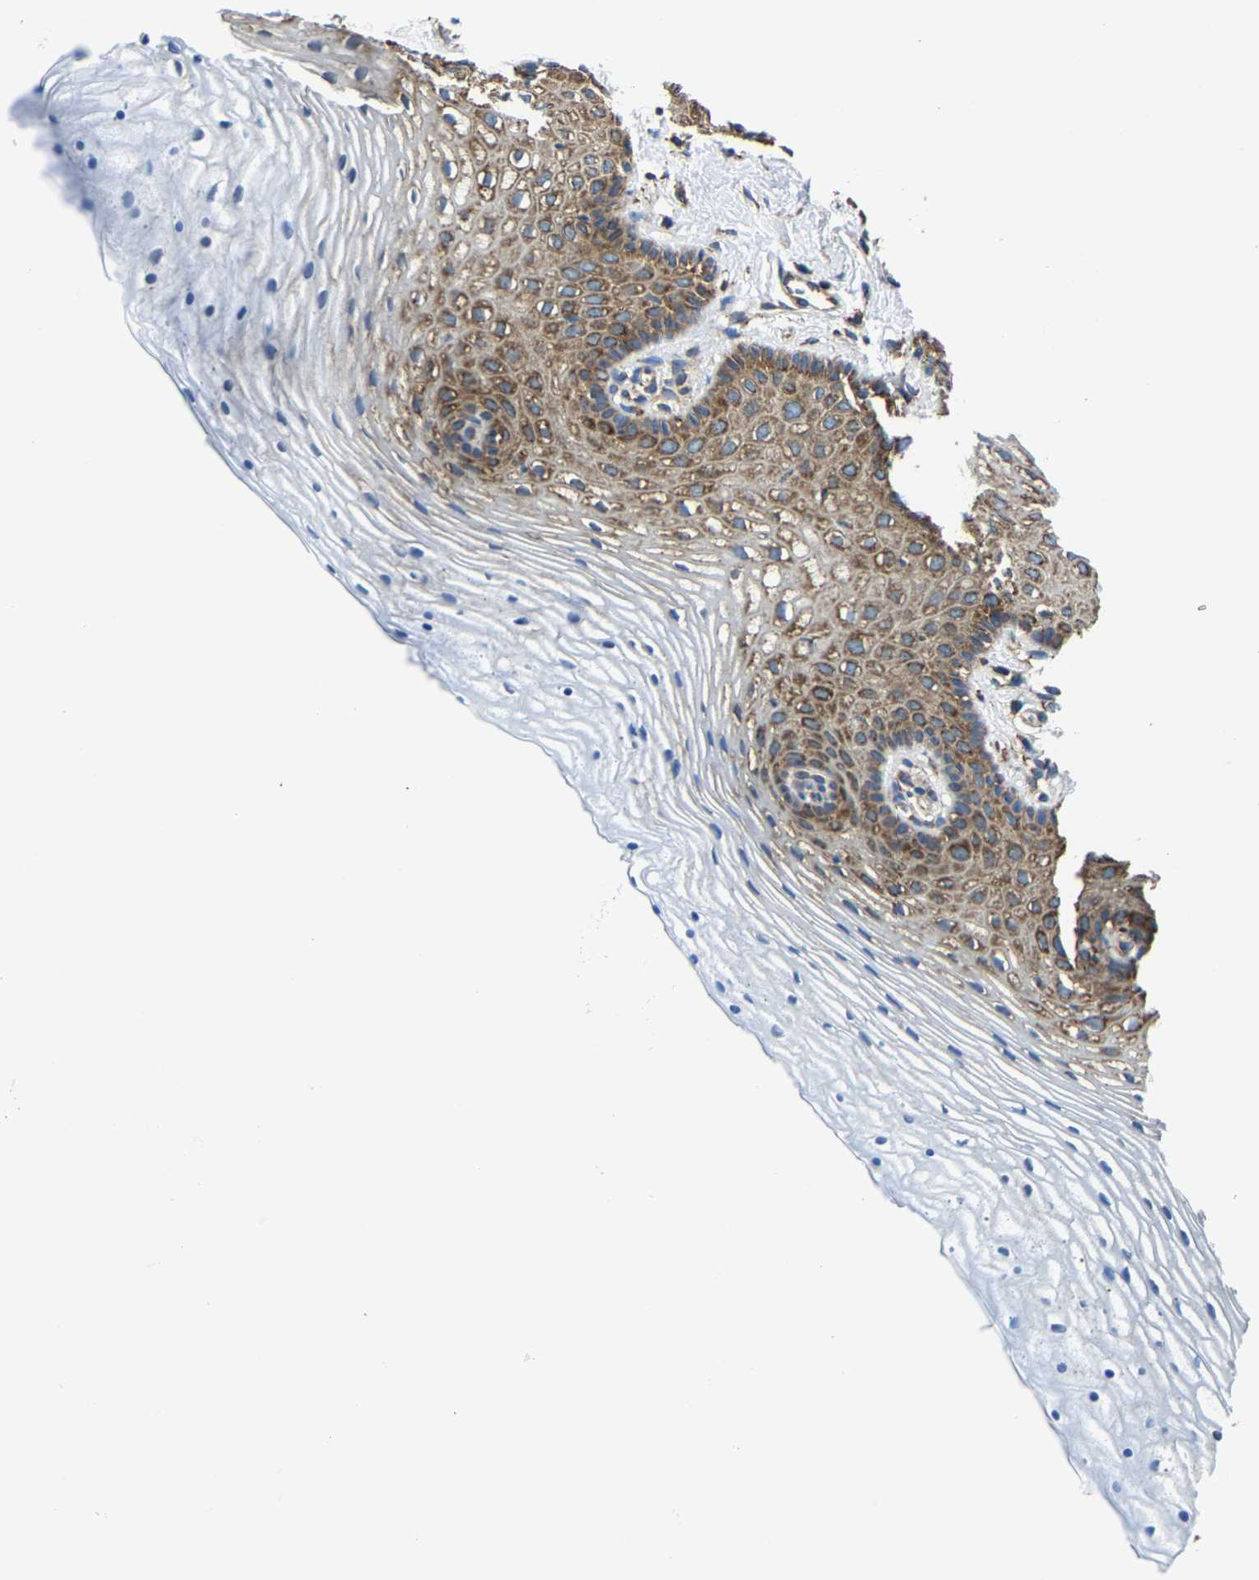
{"staining": {"intensity": "moderate", "quantity": "25%-75%", "location": "cytoplasmic/membranous"}, "tissue": "vagina", "cell_type": "Squamous epithelial cells", "image_type": "normal", "snomed": [{"axis": "morphology", "description": "Normal tissue, NOS"}, {"axis": "topography", "description": "Vagina"}], "caption": "IHC (DAB) staining of unremarkable human vagina reveals moderate cytoplasmic/membranous protein staining in about 25%-75% of squamous epithelial cells.", "gene": "G3BP2", "patient": {"sex": "female", "age": 32}}